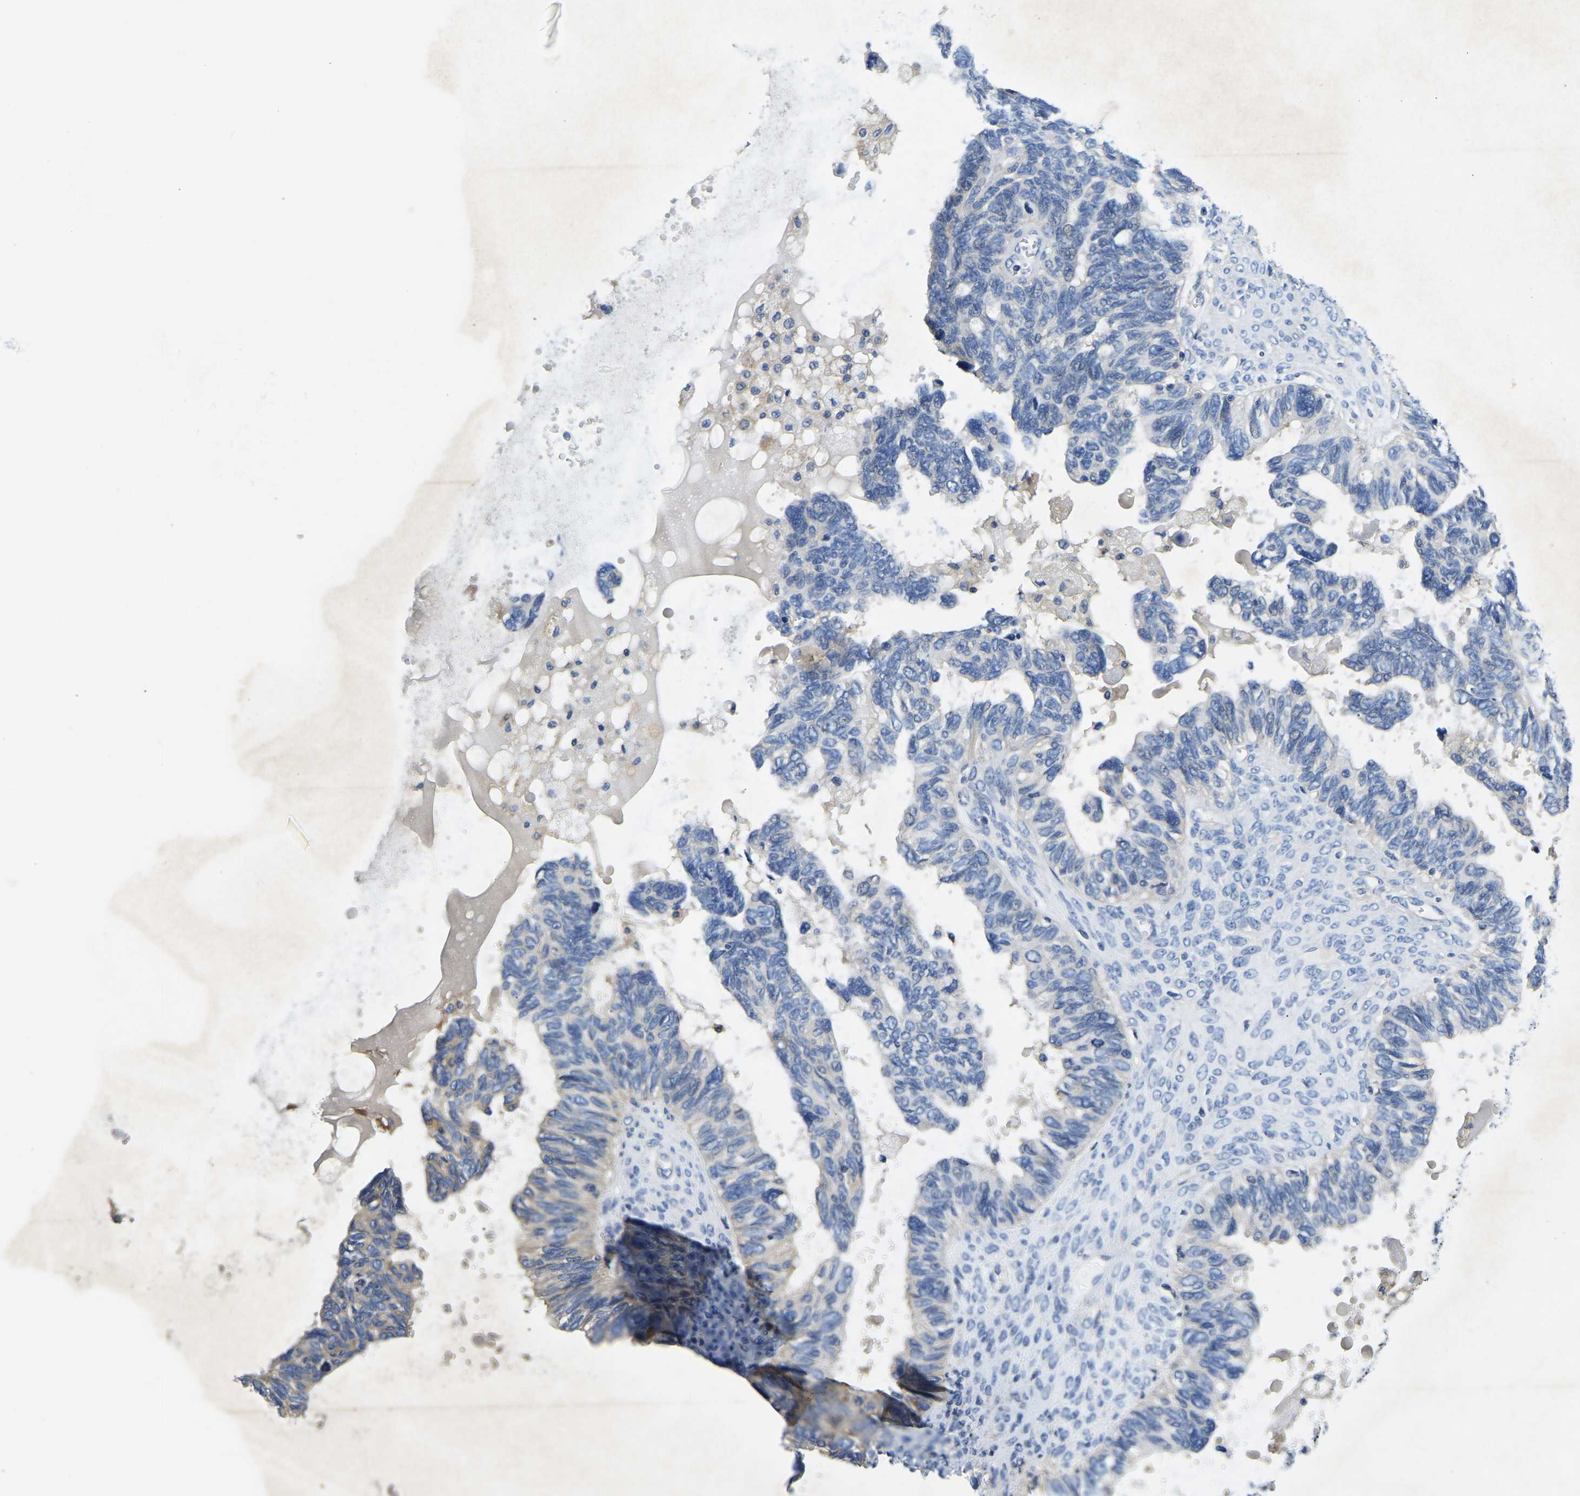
{"staining": {"intensity": "negative", "quantity": "none", "location": "none"}, "tissue": "ovarian cancer", "cell_type": "Tumor cells", "image_type": "cancer", "snomed": [{"axis": "morphology", "description": "Cystadenocarcinoma, serous, NOS"}, {"axis": "topography", "description": "Ovary"}], "caption": "Immunohistochemistry (IHC) photomicrograph of neoplastic tissue: ovarian serous cystadenocarcinoma stained with DAB (3,3'-diaminobenzidine) reveals no significant protein expression in tumor cells.", "gene": "STAT2", "patient": {"sex": "female", "age": 79}}